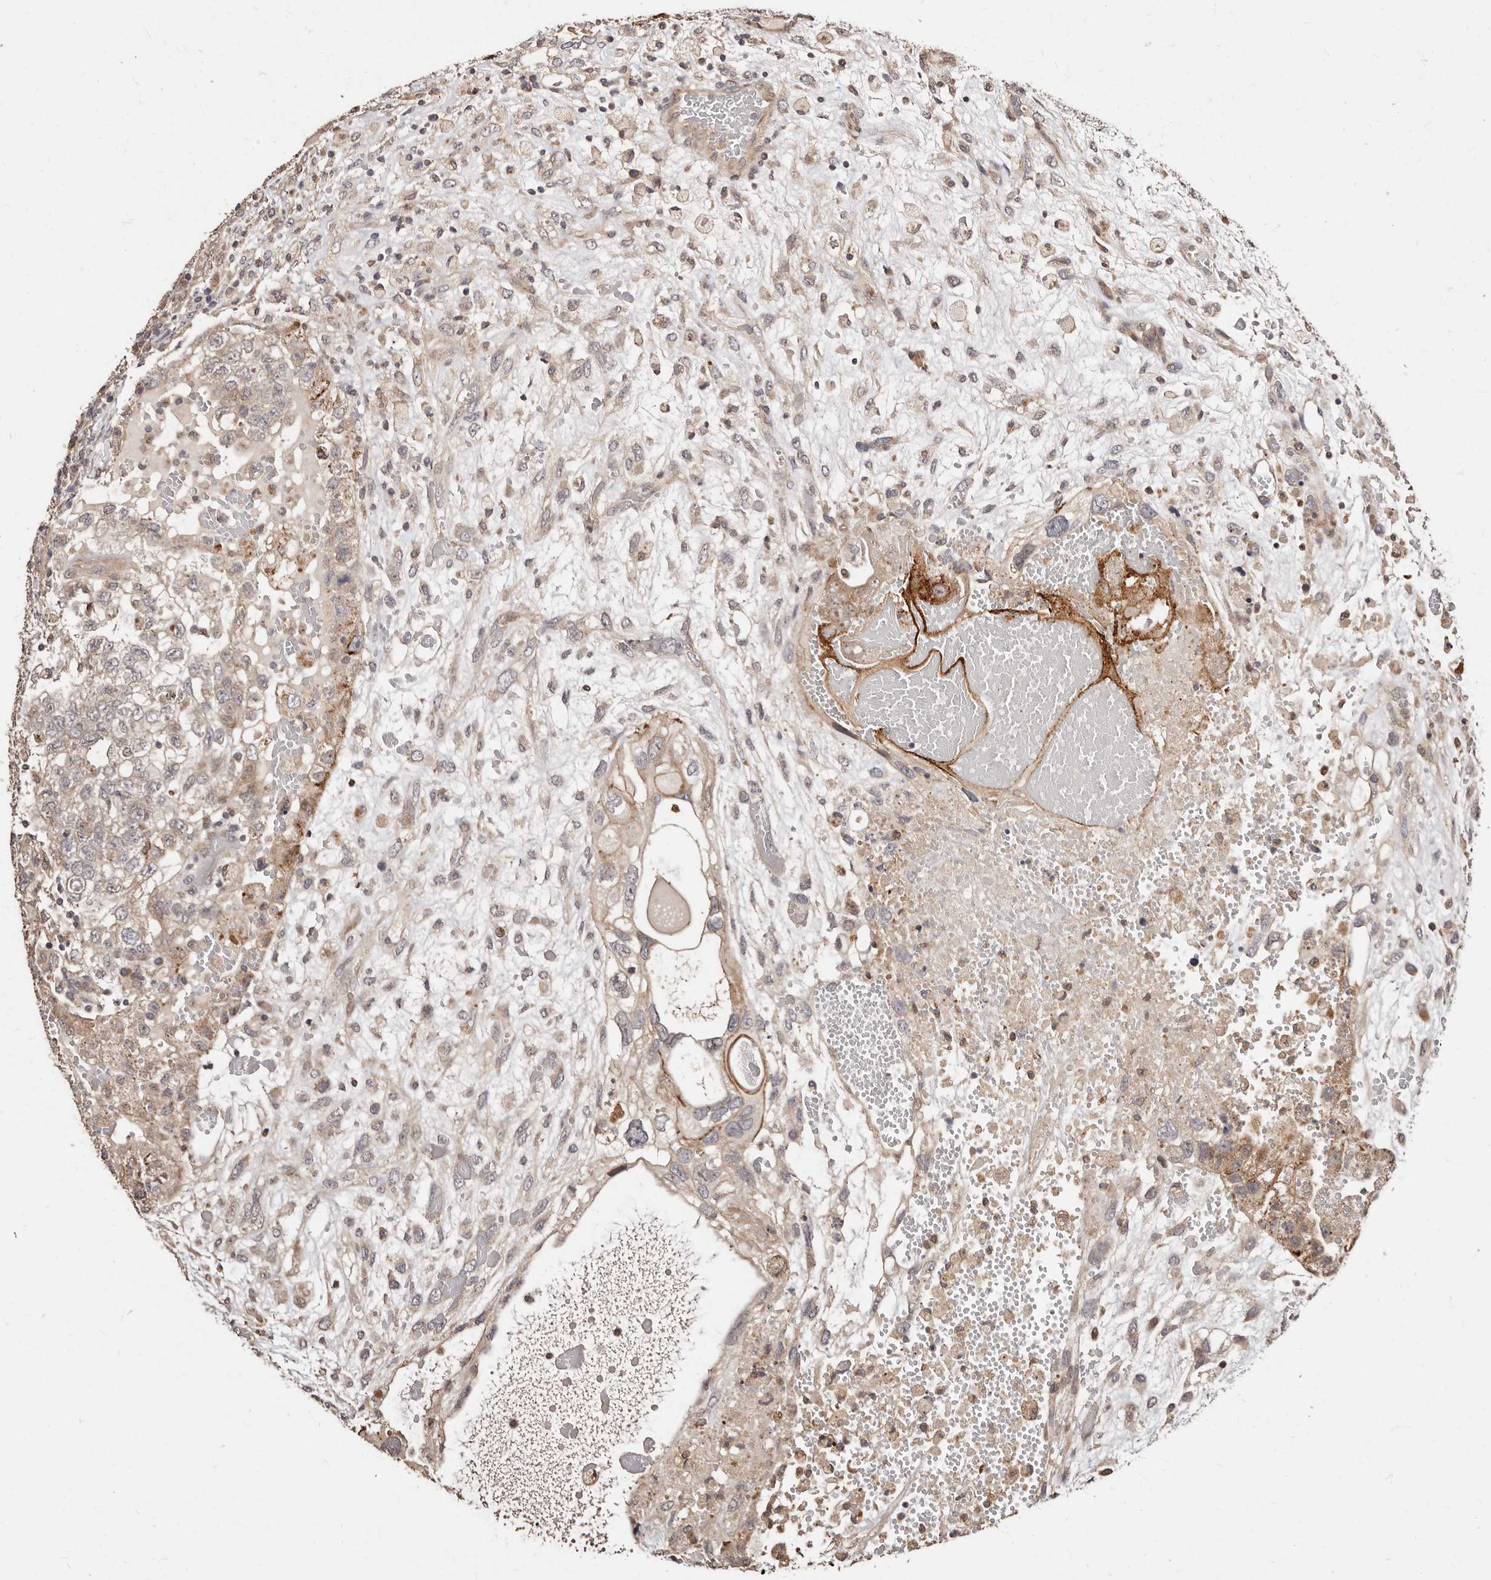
{"staining": {"intensity": "weak", "quantity": ">75%", "location": "cytoplasmic/membranous"}, "tissue": "testis cancer", "cell_type": "Tumor cells", "image_type": "cancer", "snomed": [{"axis": "morphology", "description": "Carcinoma, Embryonal, NOS"}, {"axis": "topography", "description": "Testis"}], "caption": "Immunohistochemical staining of human embryonal carcinoma (testis) displays low levels of weak cytoplasmic/membranous protein staining in approximately >75% of tumor cells.", "gene": "APOL6", "patient": {"sex": "male", "age": 36}}